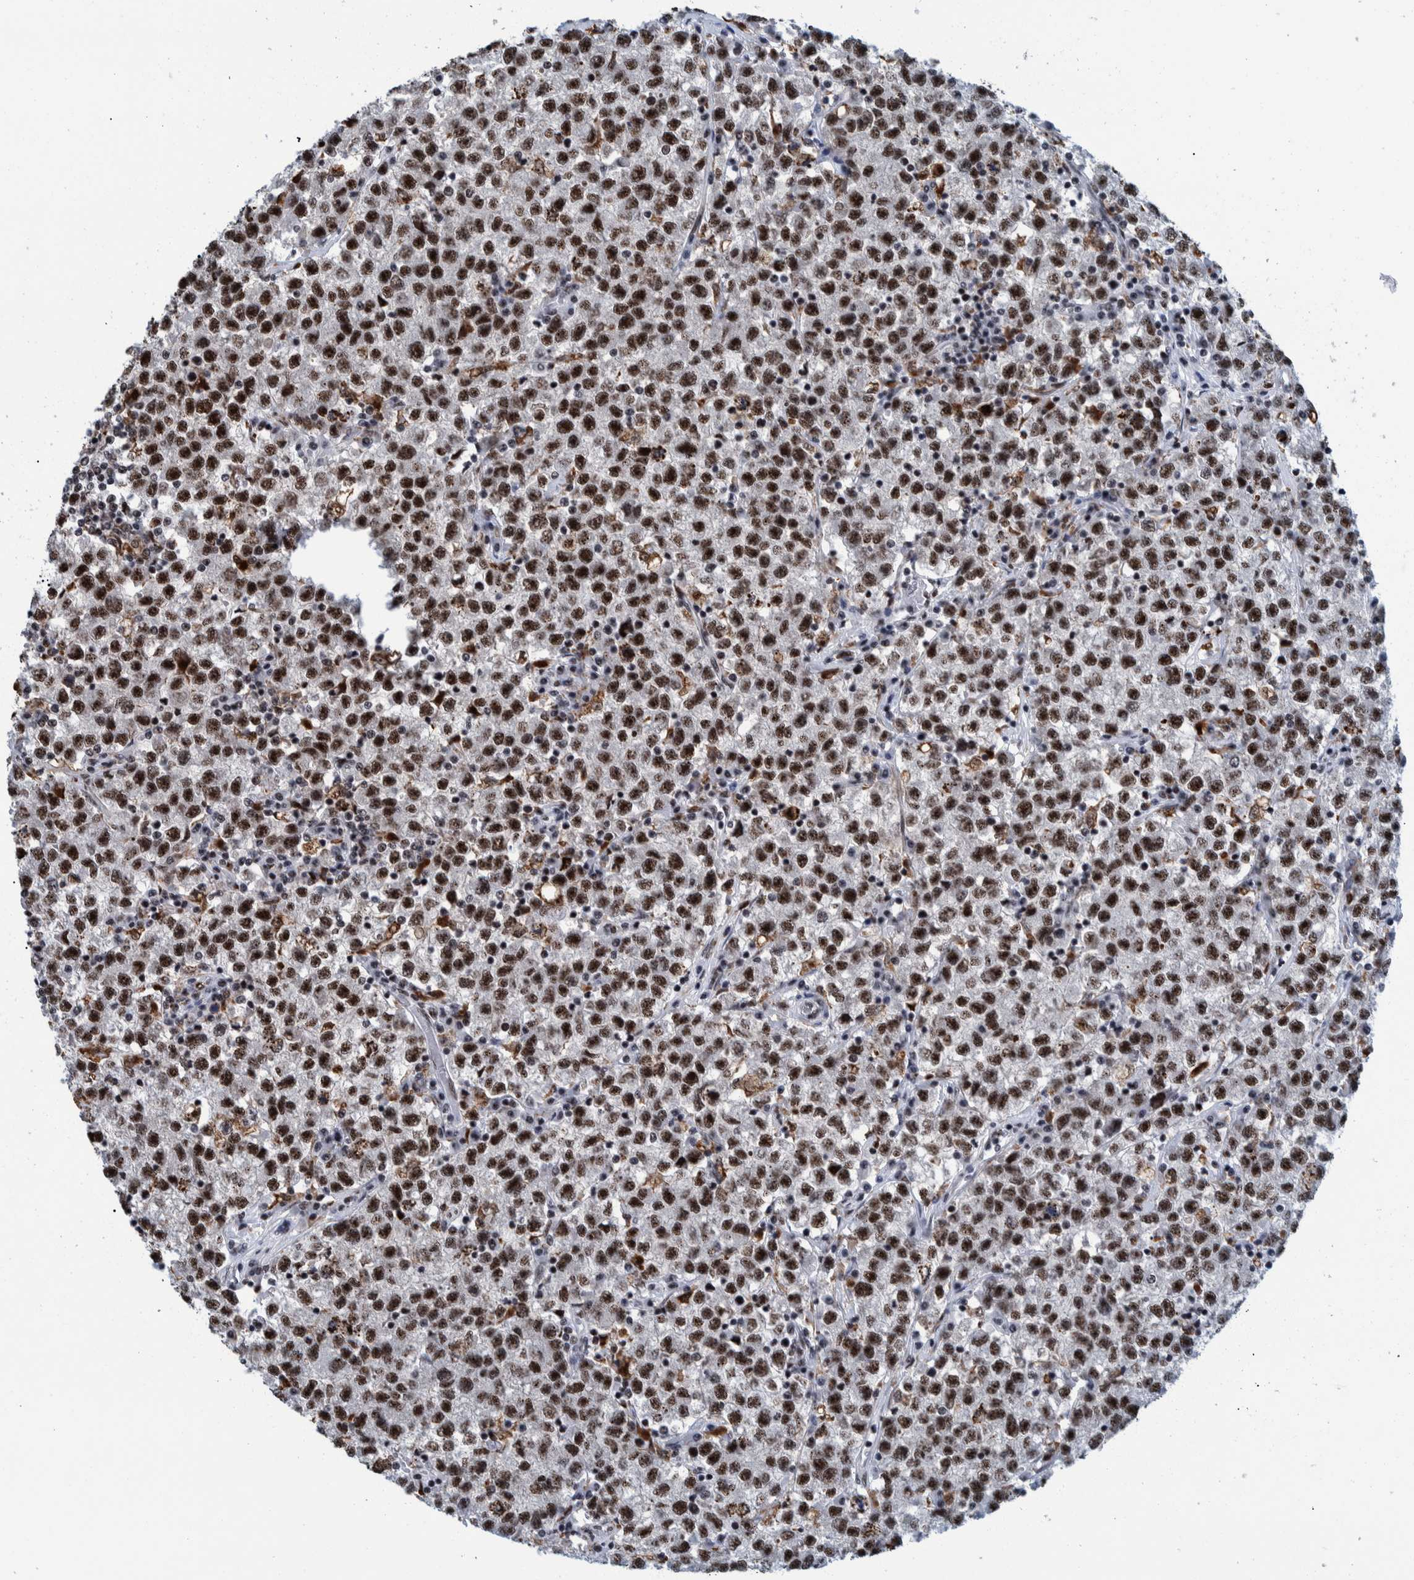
{"staining": {"intensity": "strong", "quantity": ">75%", "location": "nuclear"}, "tissue": "testis cancer", "cell_type": "Tumor cells", "image_type": "cancer", "snomed": [{"axis": "morphology", "description": "Seminoma, NOS"}, {"axis": "topography", "description": "Testis"}], "caption": "Testis seminoma tissue shows strong nuclear expression in approximately >75% of tumor cells The protein of interest is shown in brown color, while the nuclei are stained blue.", "gene": "EFTUD2", "patient": {"sex": "male", "age": 22}}